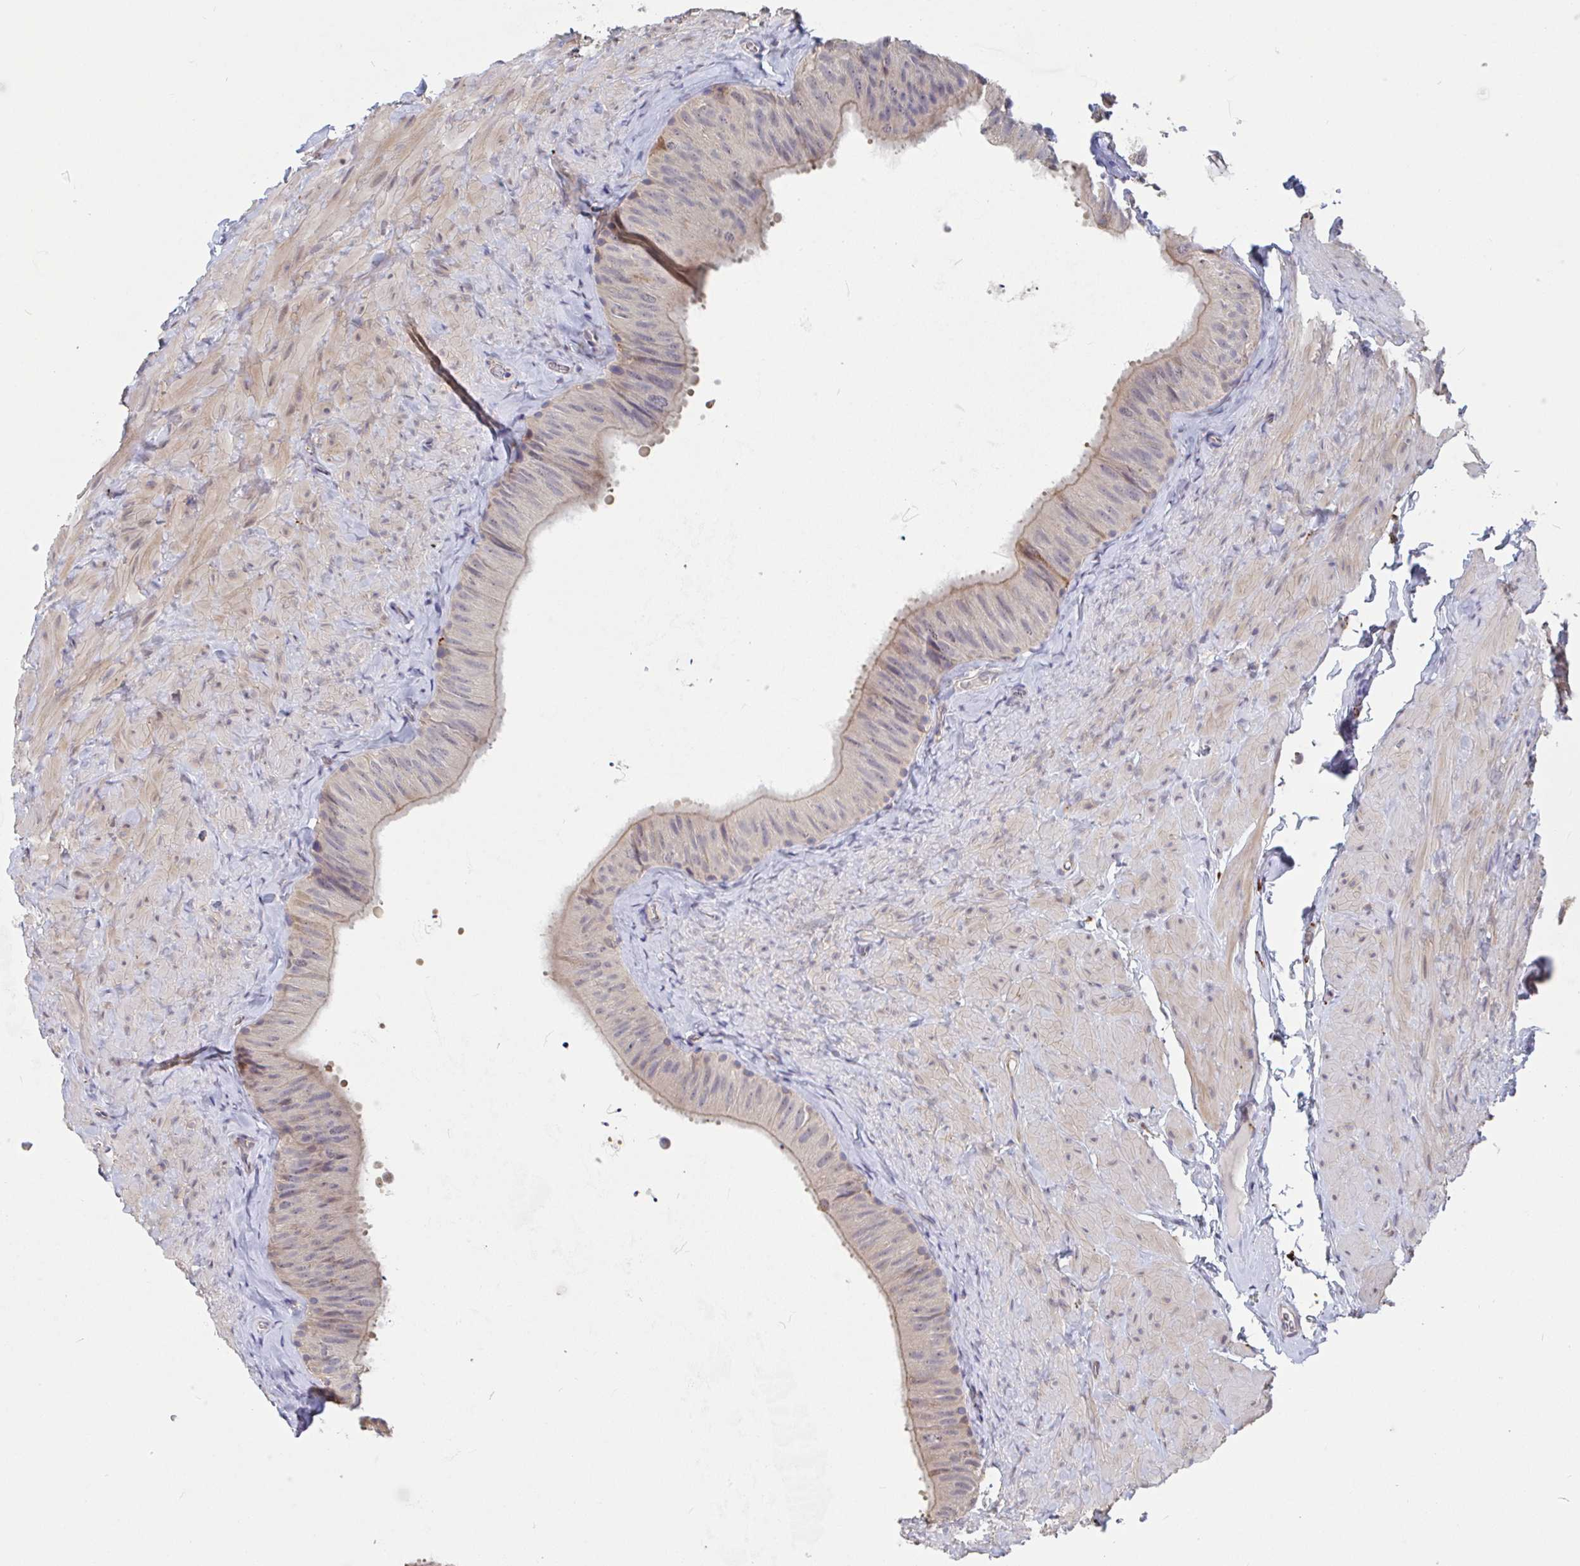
{"staining": {"intensity": "moderate", "quantity": "<25%", "location": "cytoplasmic/membranous"}, "tissue": "epididymis", "cell_type": "Glandular cells", "image_type": "normal", "snomed": [{"axis": "morphology", "description": "Normal tissue, NOS"}, {"axis": "topography", "description": "Epididymis, spermatic cord, NOS"}, {"axis": "topography", "description": "Epididymis"}], "caption": "Protein expression analysis of normal human epididymis reveals moderate cytoplasmic/membranous staining in approximately <25% of glandular cells. The staining is performed using DAB (3,3'-diaminobenzidine) brown chromogen to label protein expression. The nuclei are counter-stained blue using hematoxylin.", "gene": "SNX8", "patient": {"sex": "male", "age": 31}}